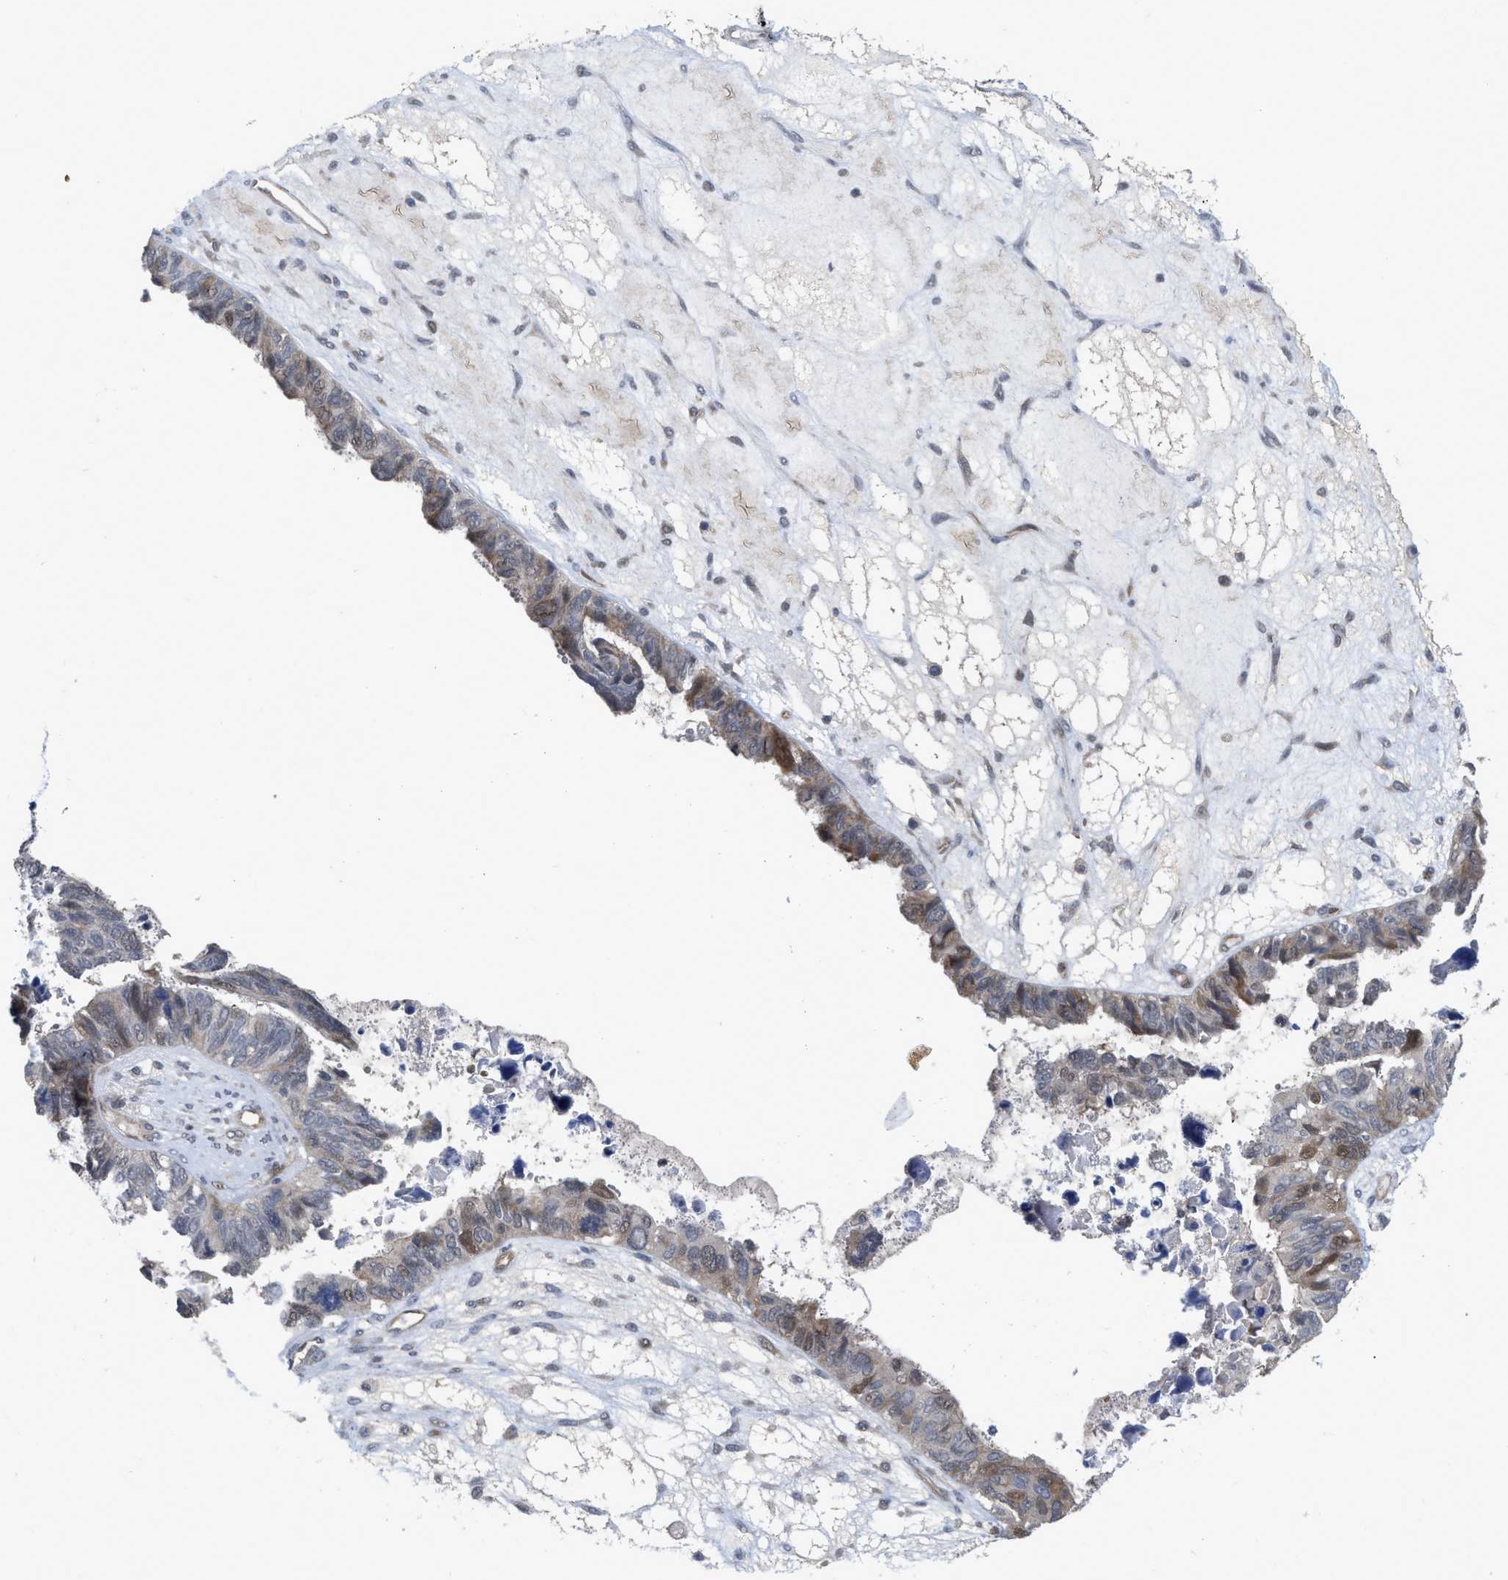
{"staining": {"intensity": "weak", "quantity": "<25%", "location": "cytoplasmic/membranous"}, "tissue": "ovarian cancer", "cell_type": "Tumor cells", "image_type": "cancer", "snomed": [{"axis": "morphology", "description": "Cystadenocarcinoma, serous, NOS"}, {"axis": "topography", "description": "Ovary"}], "caption": "Ovarian cancer (serous cystadenocarcinoma) stained for a protein using immunohistochemistry (IHC) displays no positivity tumor cells.", "gene": "LDAF1", "patient": {"sex": "female", "age": 79}}